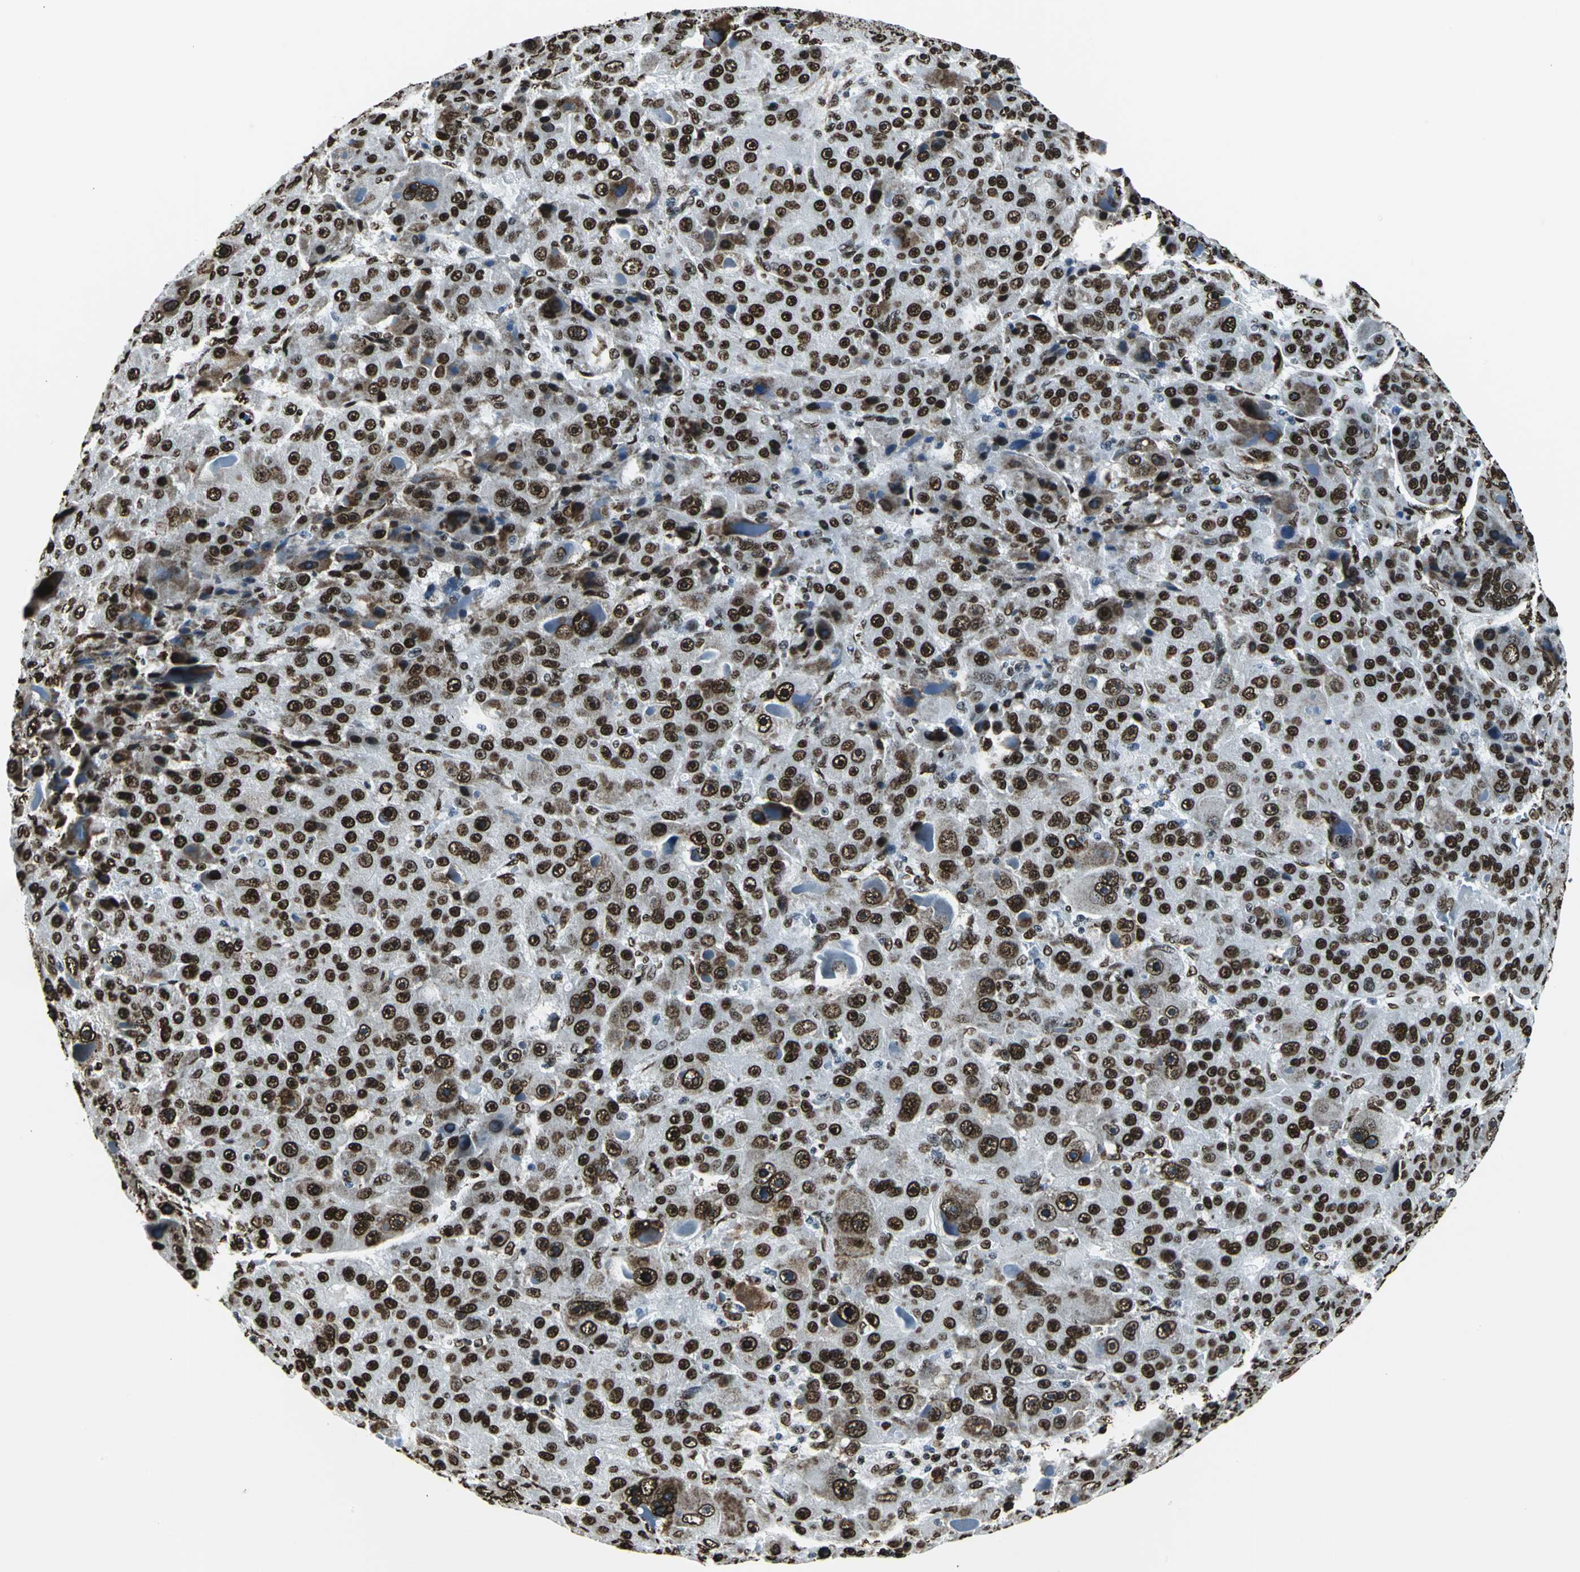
{"staining": {"intensity": "strong", "quantity": ">75%", "location": "nuclear"}, "tissue": "liver cancer", "cell_type": "Tumor cells", "image_type": "cancer", "snomed": [{"axis": "morphology", "description": "Carcinoma, Hepatocellular, NOS"}, {"axis": "topography", "description": "Liver"}], "caption": "This histopathology image displays immunohistochemistry staining of liver hepatocellular carcinoma, with high strong nuclear positivity in about >75% of tumor cells.", "gene": "APEX1", "patient": {"sex": "male", "age": 76}}